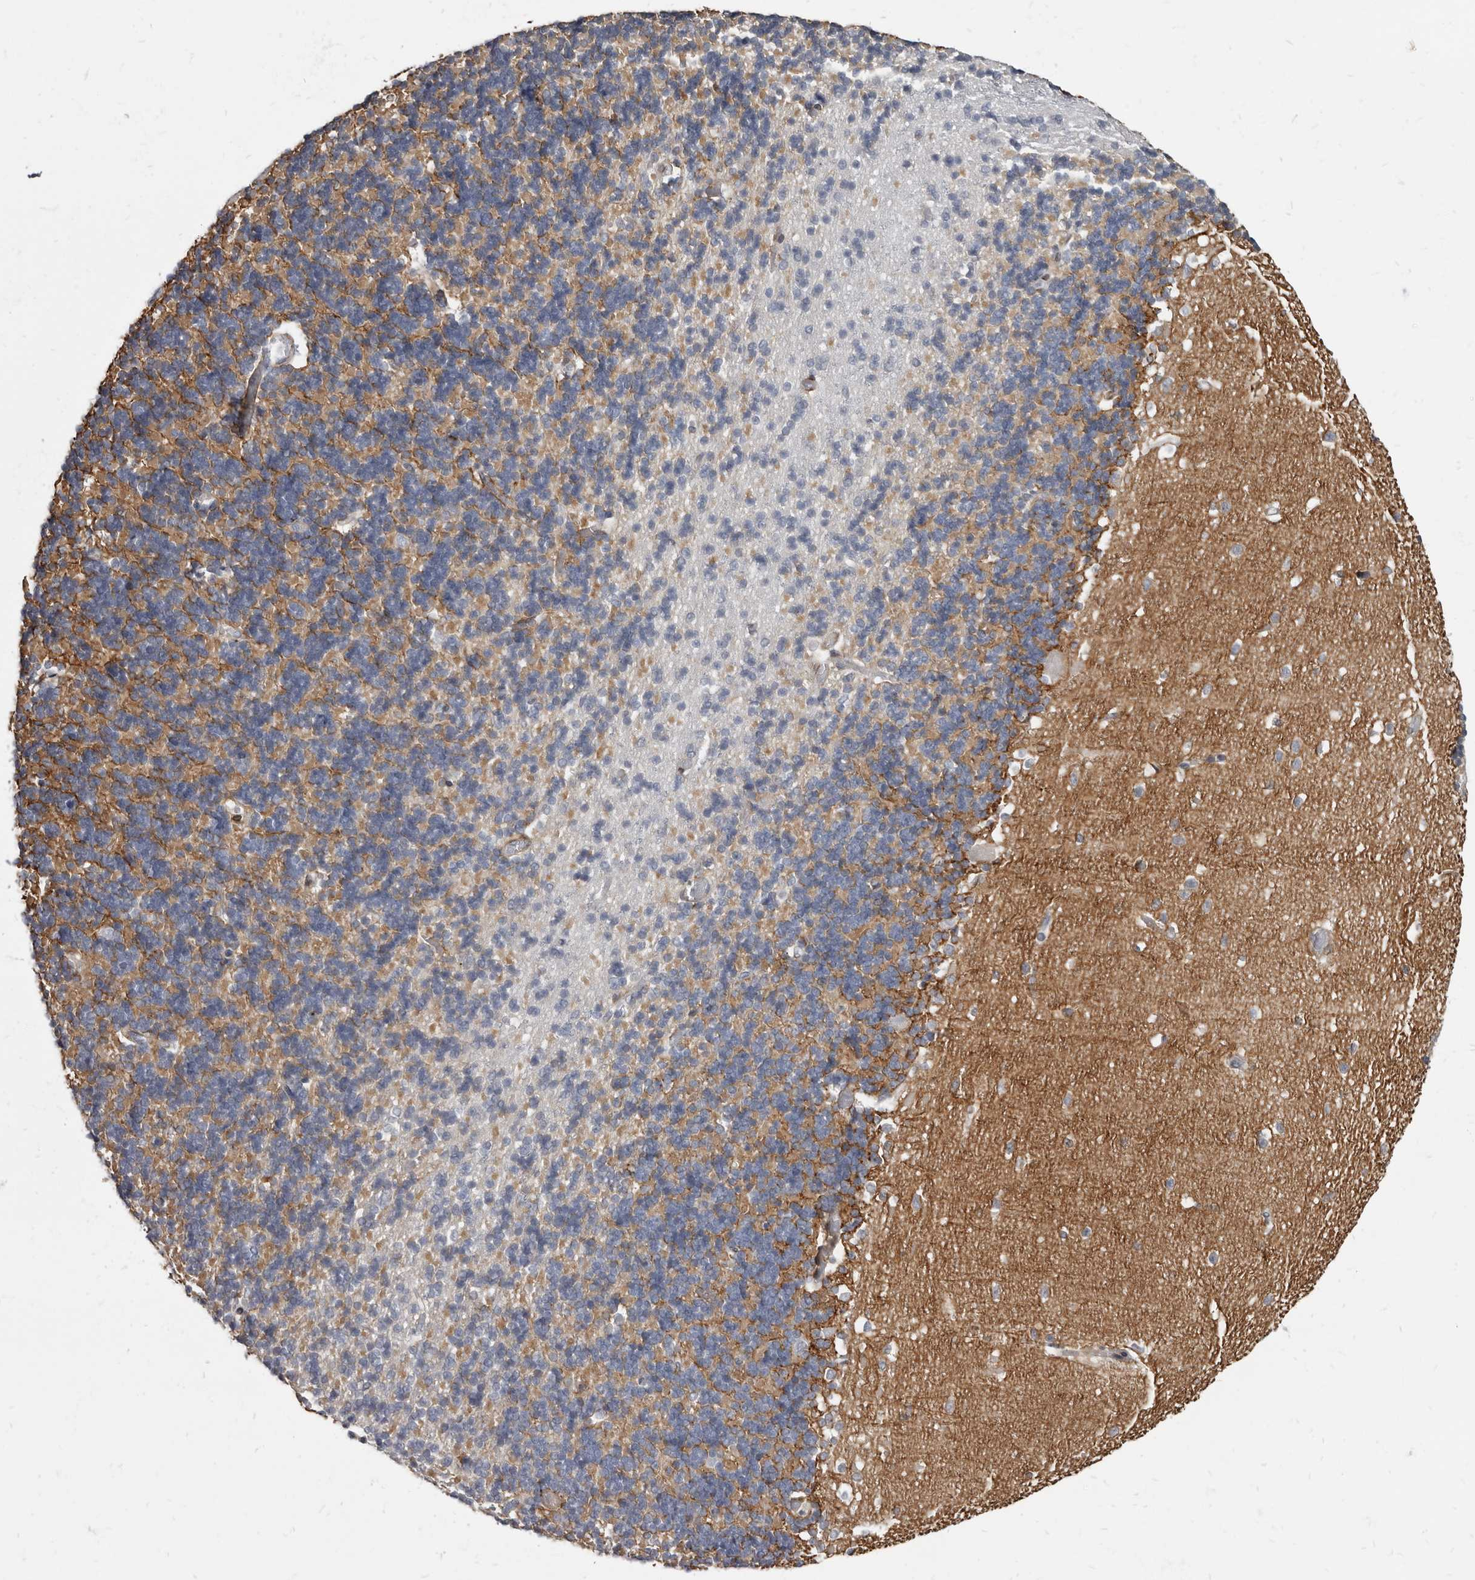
{"staining": {"intensity": "negative", "quantity": "none", "location": "none"}, "tissue": "cerebellum", "cell_type": "Cells in granular layer", "image_type": "normal", "snomed": [{"axis": "morphology", "description": "Normal tissue, NOS"}, {"axis": "topography", "description": "Cerebellum"}], "caption": "Cerebellum was stained to show a protein in brown. There is no significant expression in cells in granular layer. (Immunohistochemistry (ihc), brightfield microscopy, high magnification).", "gene": "MRGPRF", "patient": {"sex": "male", "age": 37}}